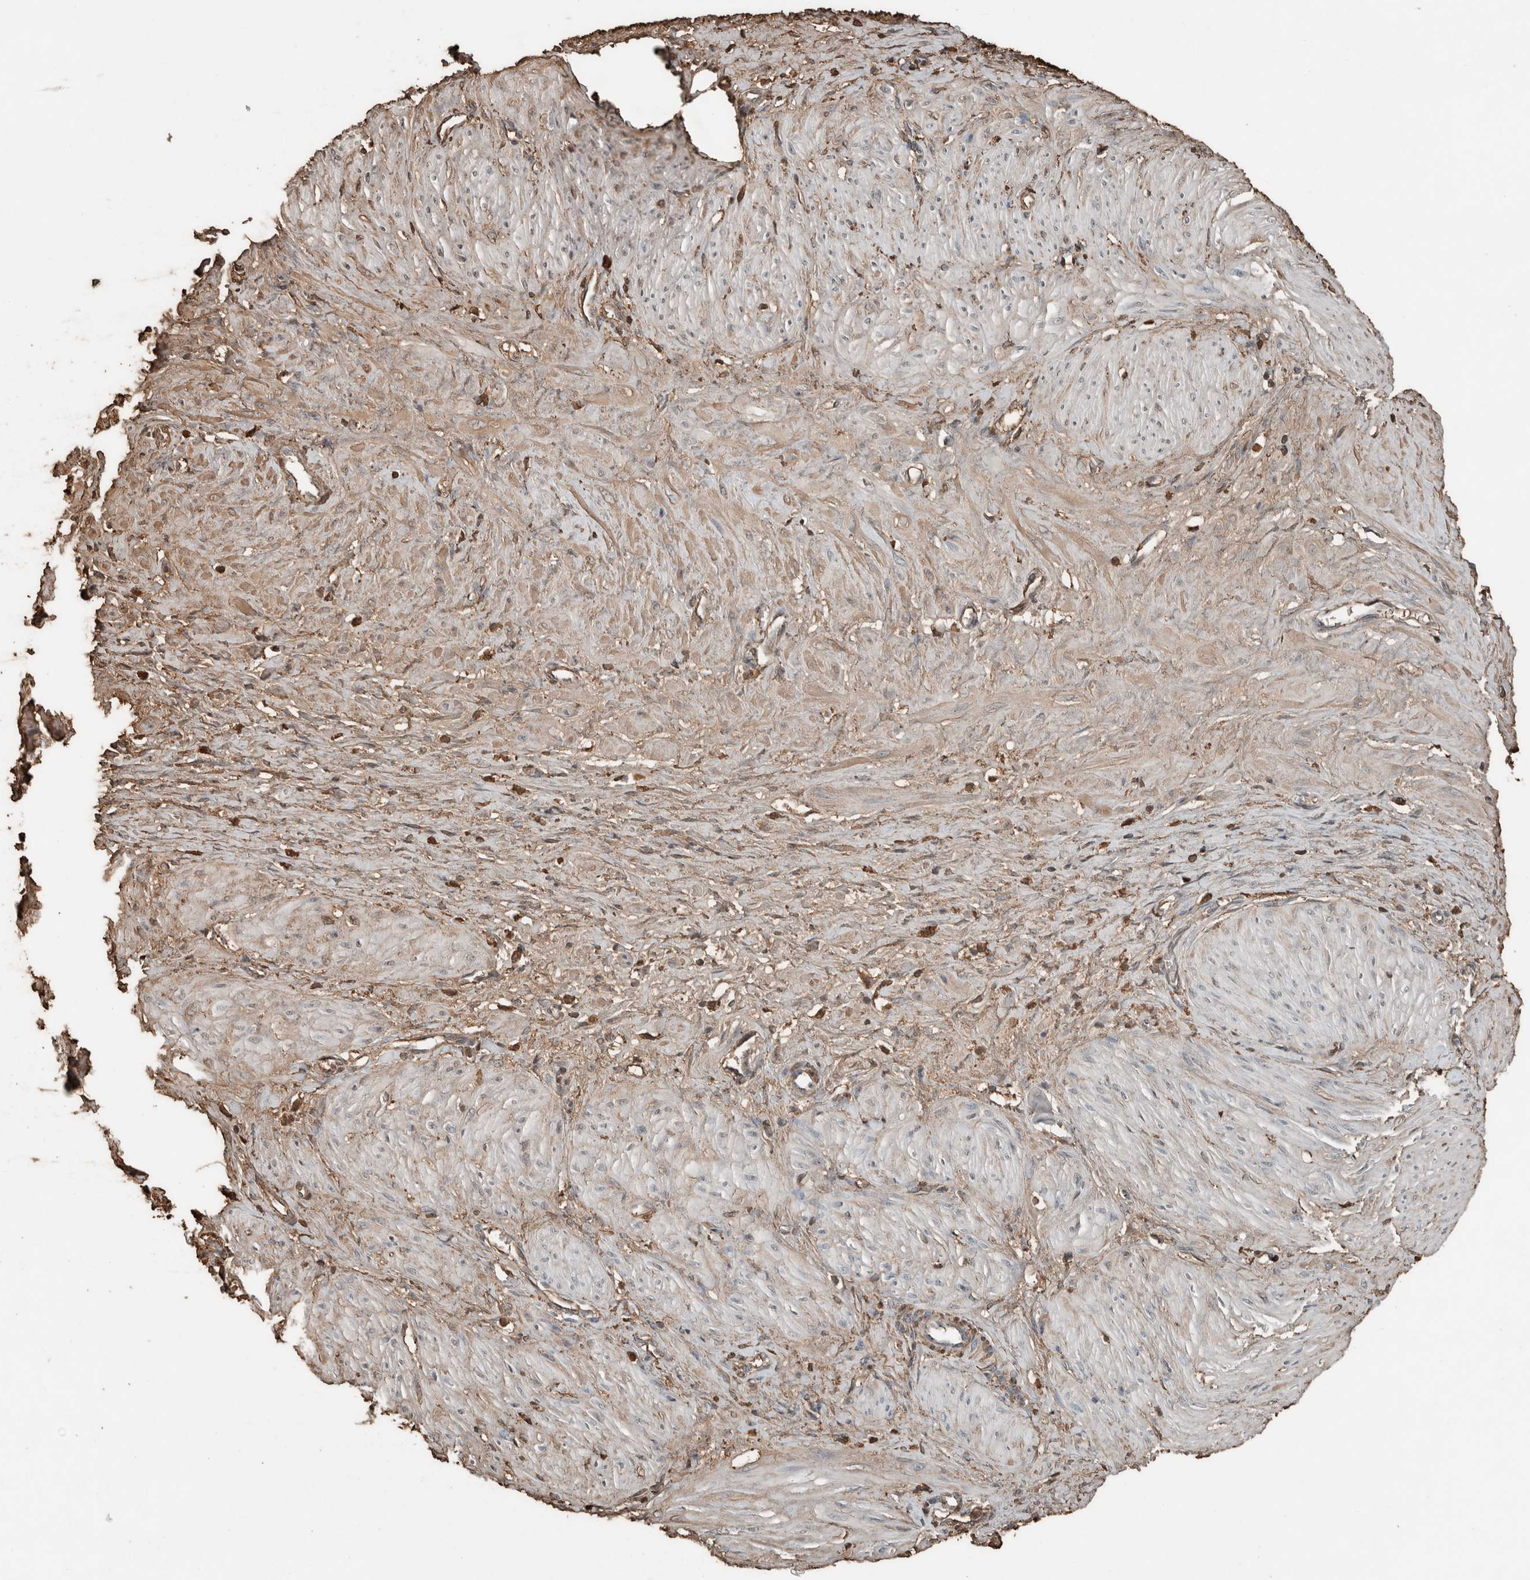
{"staining": {"intensity": "weak", "quantity": "25%-75%", "location": "cytoplasmic/membranous"}, "tissue": "smooth muscle", "cell_type": "Smooth muscle cells", "image_type": "normal", "snomed": [{"axis": "morphology", "description": "Normal tissue, NOS"}, {"axis": "topography", "description": "Endometrium"}], "caption": "Protein staining of unremarkable smooth muscle reveals weak cytoplasmic/membranous expression in approximately 25%-75% of smooth muscle cells. Nuclei are stained in blue.", "gene": "USP34", "patient": {"sex": "female", "age": 33}}